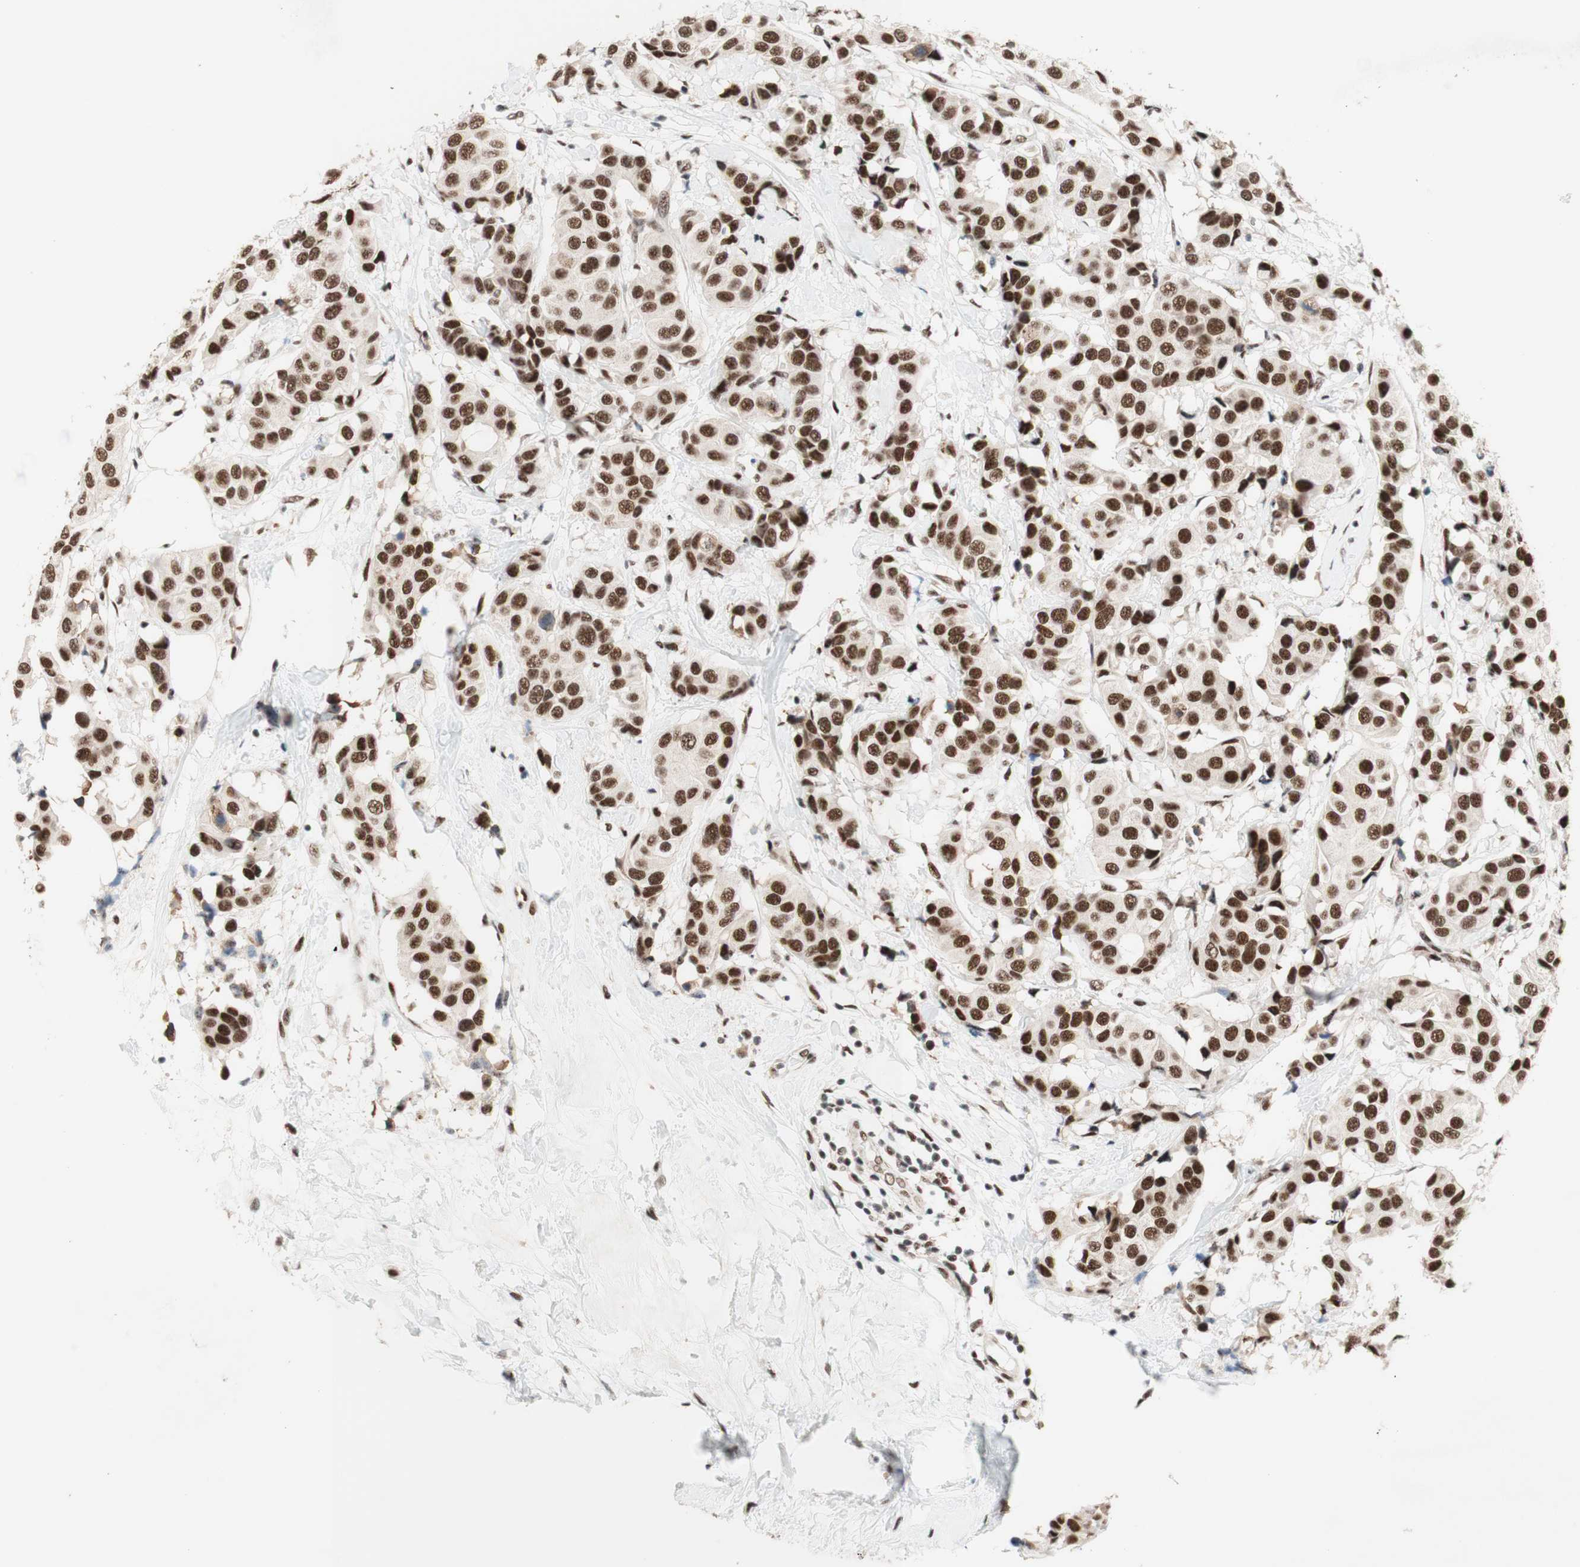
{"staining": {"intensity": "strong", "quantity": ">75%", "location": "nuclear"}, "tissue": "breast cancer", "cell_type": "Tumor cells", "image_type": "cancer", "snomed": [{"axis": "morphology", "description": "Normal tissue, NOS"}, {"axis": "morphology", "description": "Duct carcinoma"}, {"axis": "topography", "description": "Breast"}], "caption": "The photomicrograph reveals a brown stain indicating the presence of a protein in the nuclear of tumor cells in breast cancer.", "gene": "PRPF19", "patient": {"sex": "female", "age": 39}}